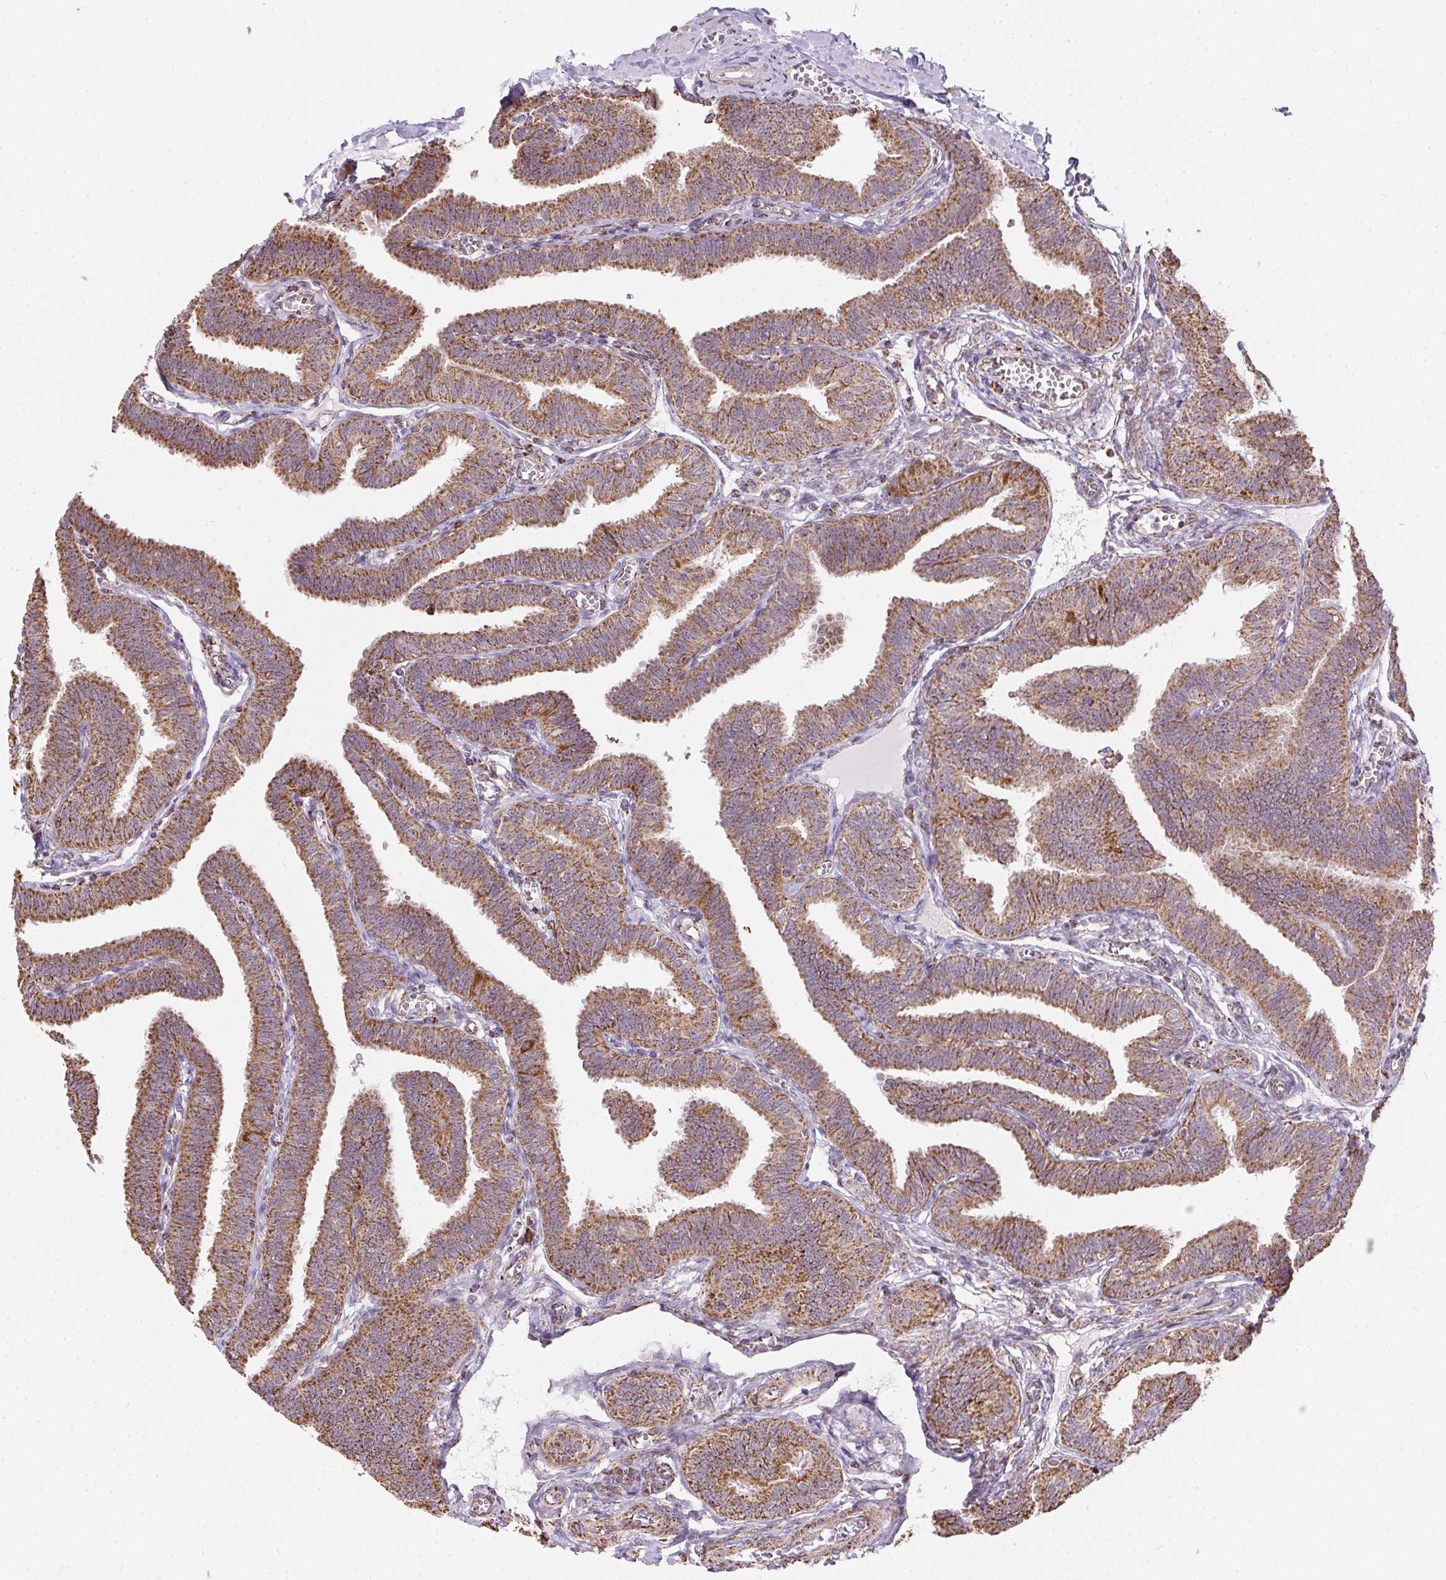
{"staining": {"intensity": "moderate", "quantity": ">75%", "location": "cytoplasmic/membranous"}, "tissue": "fallopian tube", "cell_type": "Glandular cells", "image_type": "normal", "snomed": [{"axis": "morphology", "description": "Normal tissue, NOS"}, {"axis": "topography", "description": "Fallopian tube"}], "caption": "Immunohistochemistry histopathology image of unremarkable human fallopian tube stained for a protein (brown), which reveals medium levels of moderate cytoplasmic/membranous positivity in approximately >75% of glandular cells.", "gene": "MAPK11", "patient": {"sex": "female", "age": 25}}